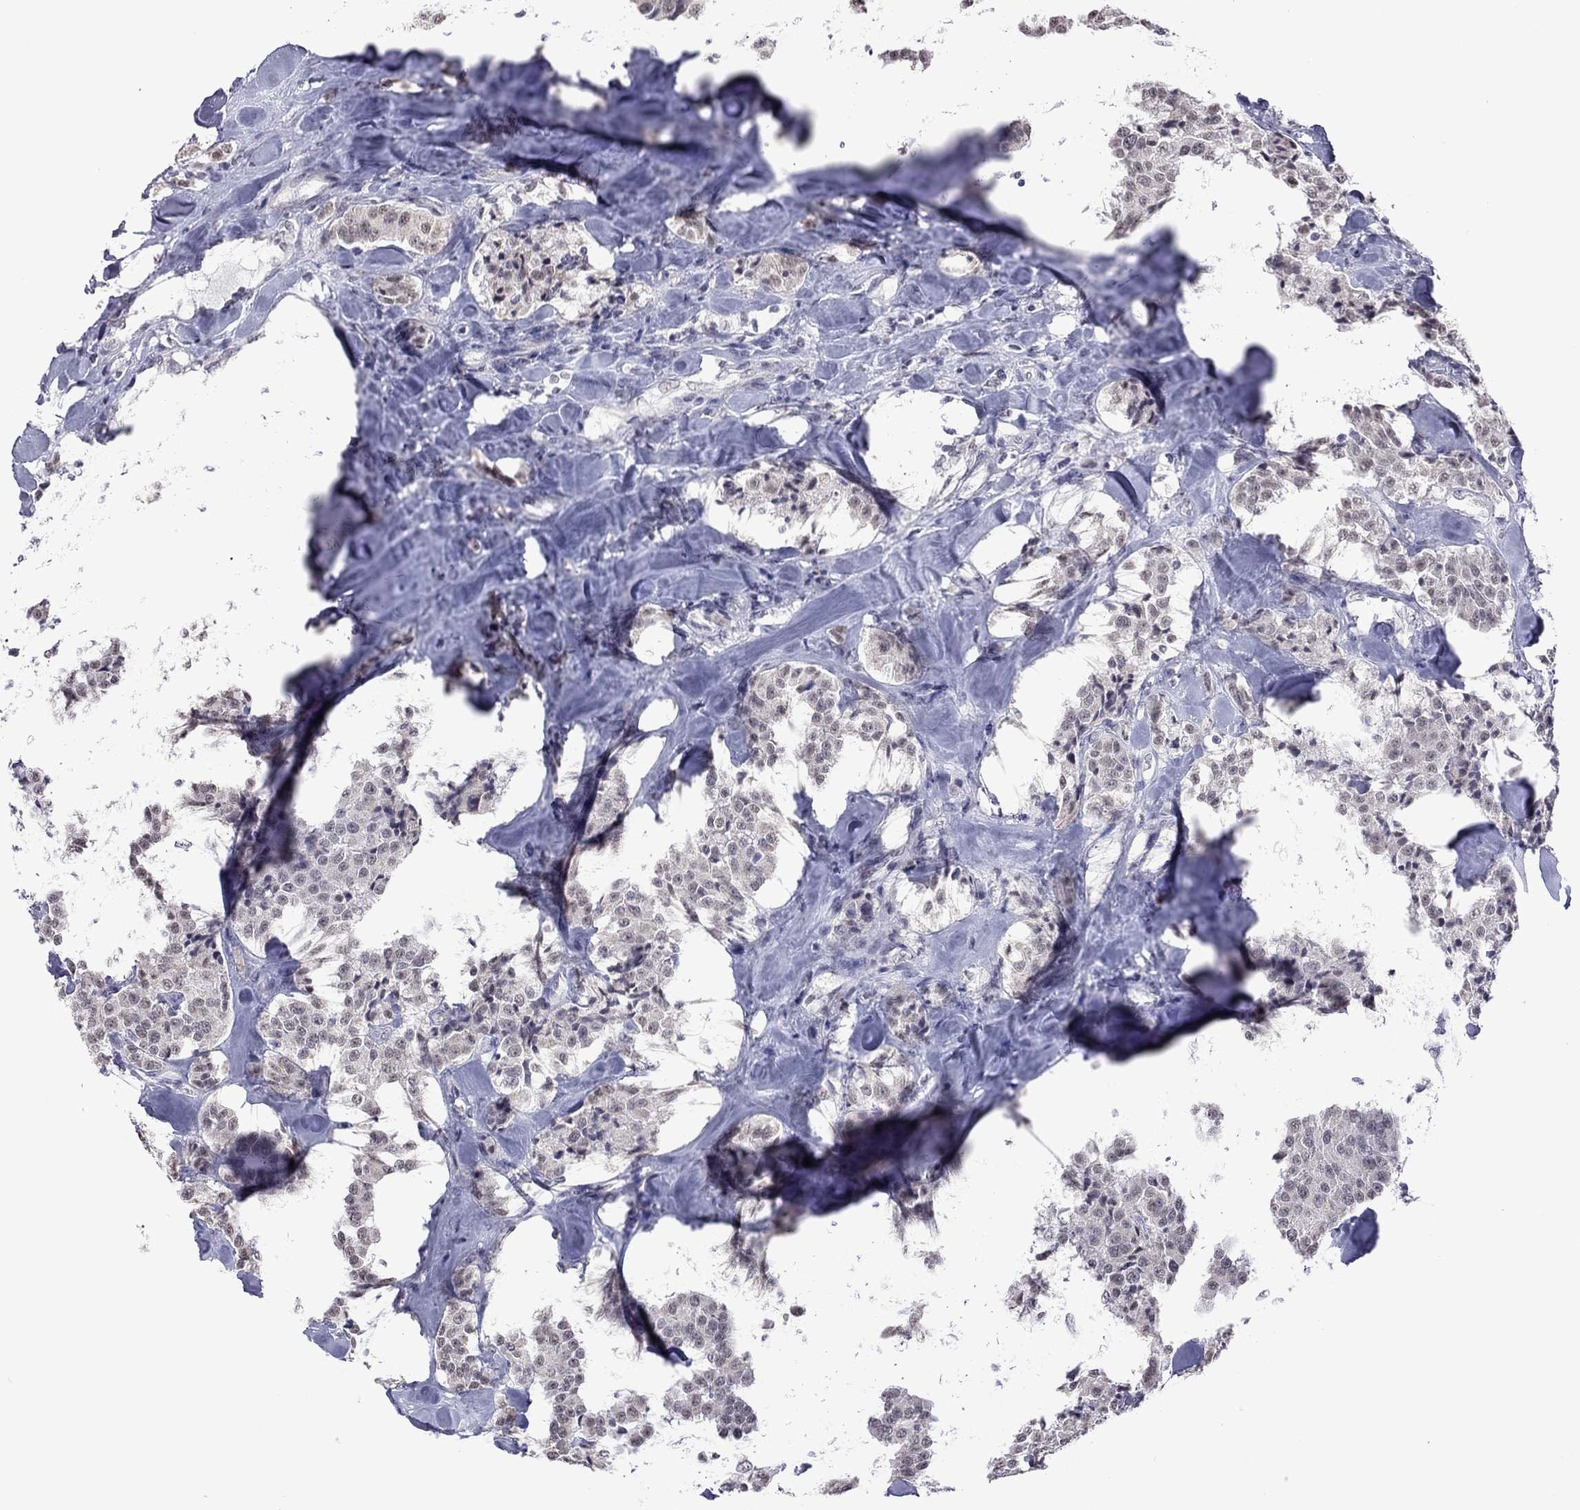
{"staining": {"intensity": "negative", "quantity": "none", "location": "none"}, "tissue": "carcinoid", "cell_type": "Tumor cells", "image_type": "cancer", "snomed": [{"axis": "morphology", "description": "Carcinoid, malignant, NOS"}, {"axis": "topography", "description": "Pancreas"}], "caption": "This is an immunohistochemistry (IHC) micrograph of carcinoid (malignant). There is no positivity in tumor cells.", "gene": "PPP1R3A", "patient": {"sex": "male", "age": 41}}